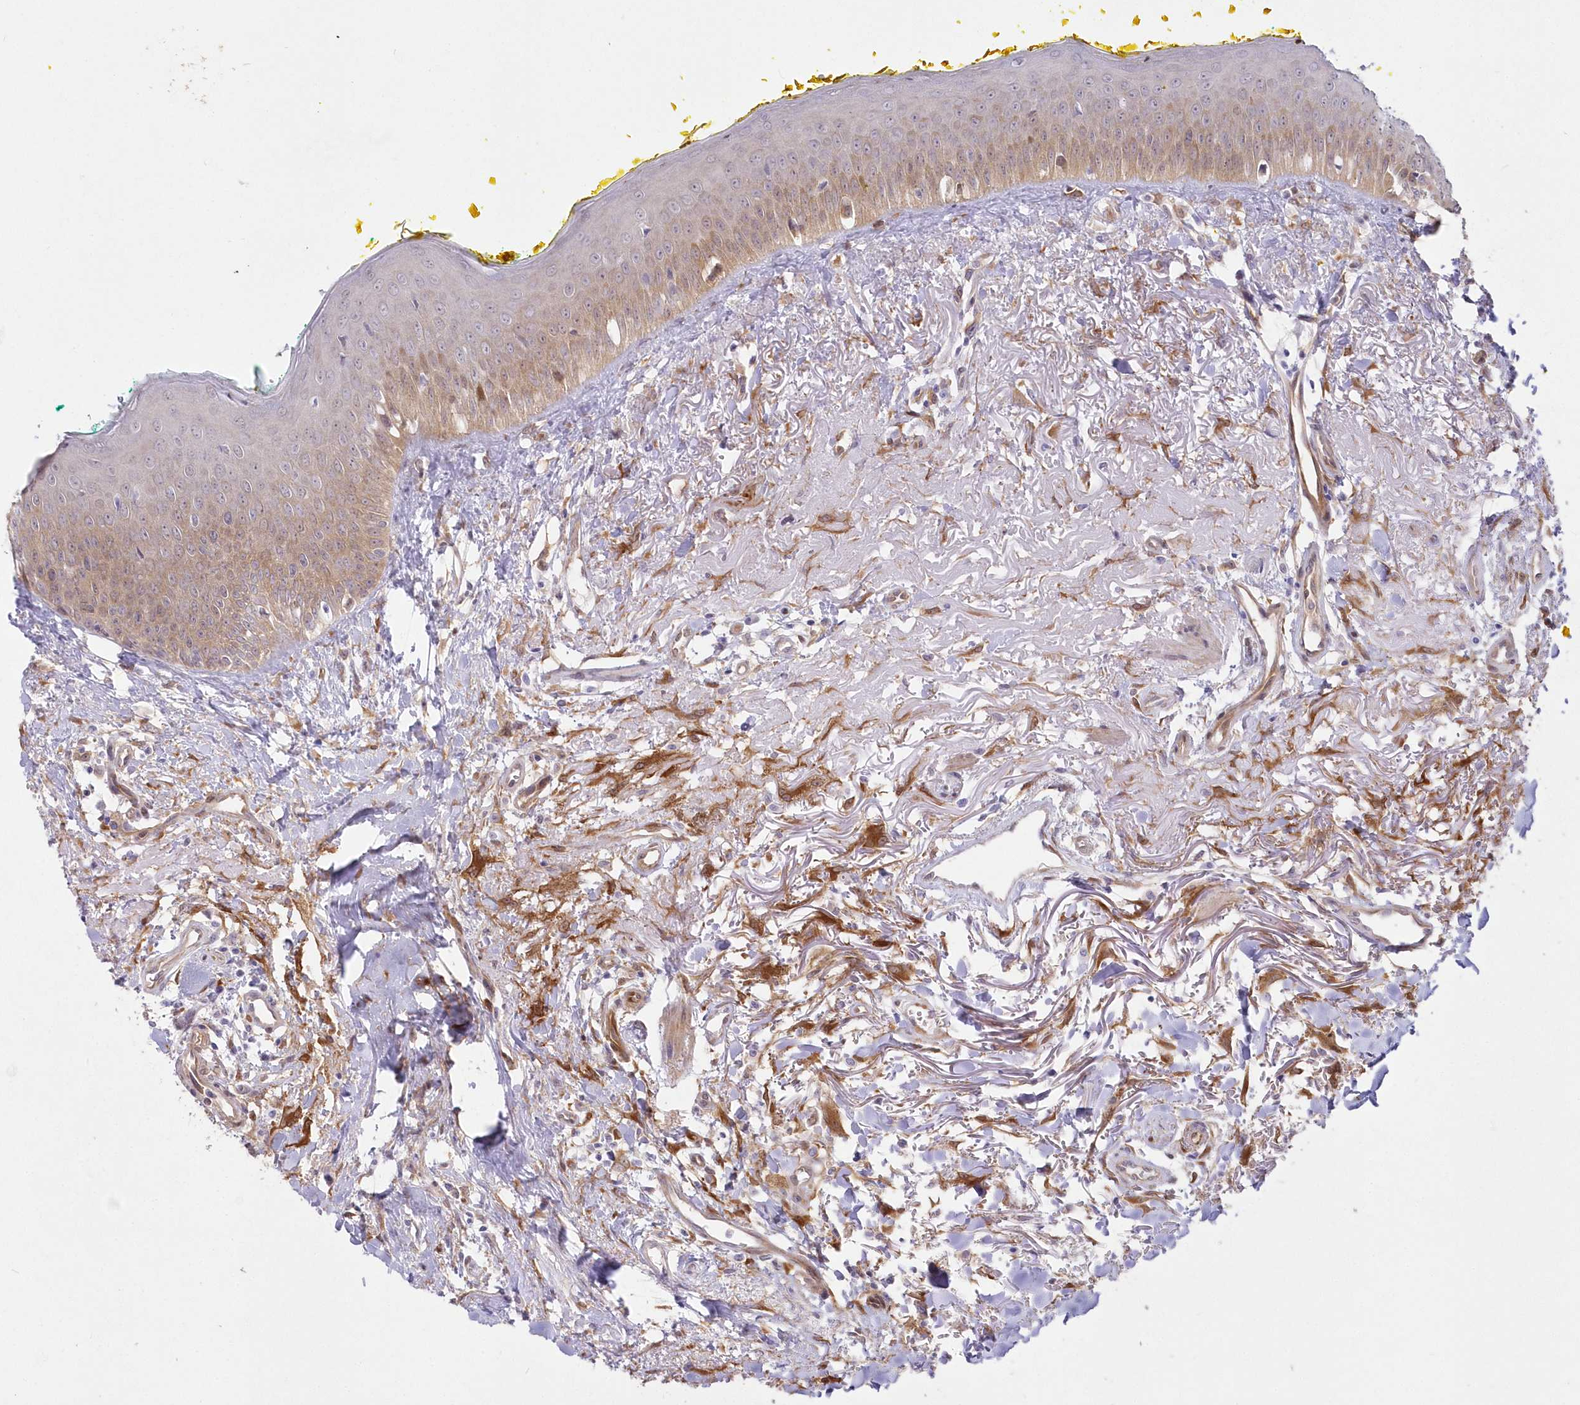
{"staining": {"intensity": "moderate", "quantity": "25%-75%", "location": "cytoplasmic/membranous"}, "tissue": "oral mucosa", "cell_type": "Squamous epithelial cells", "image_type": "normal", "snomed": [{"axis": "morphology", "description": "Normal tissue, NOS"}, {"axis": "topography", "description": "Oral tissue"}], "caption": "Protein analysis of unremarkable oral mucosa shows moderate cytoplasmic/membranous staining in approximately 25%-75% of squamous epithelial cells.", "gene": "SH3PXD2B", "patient": {"sex": "female", "age": 70}}